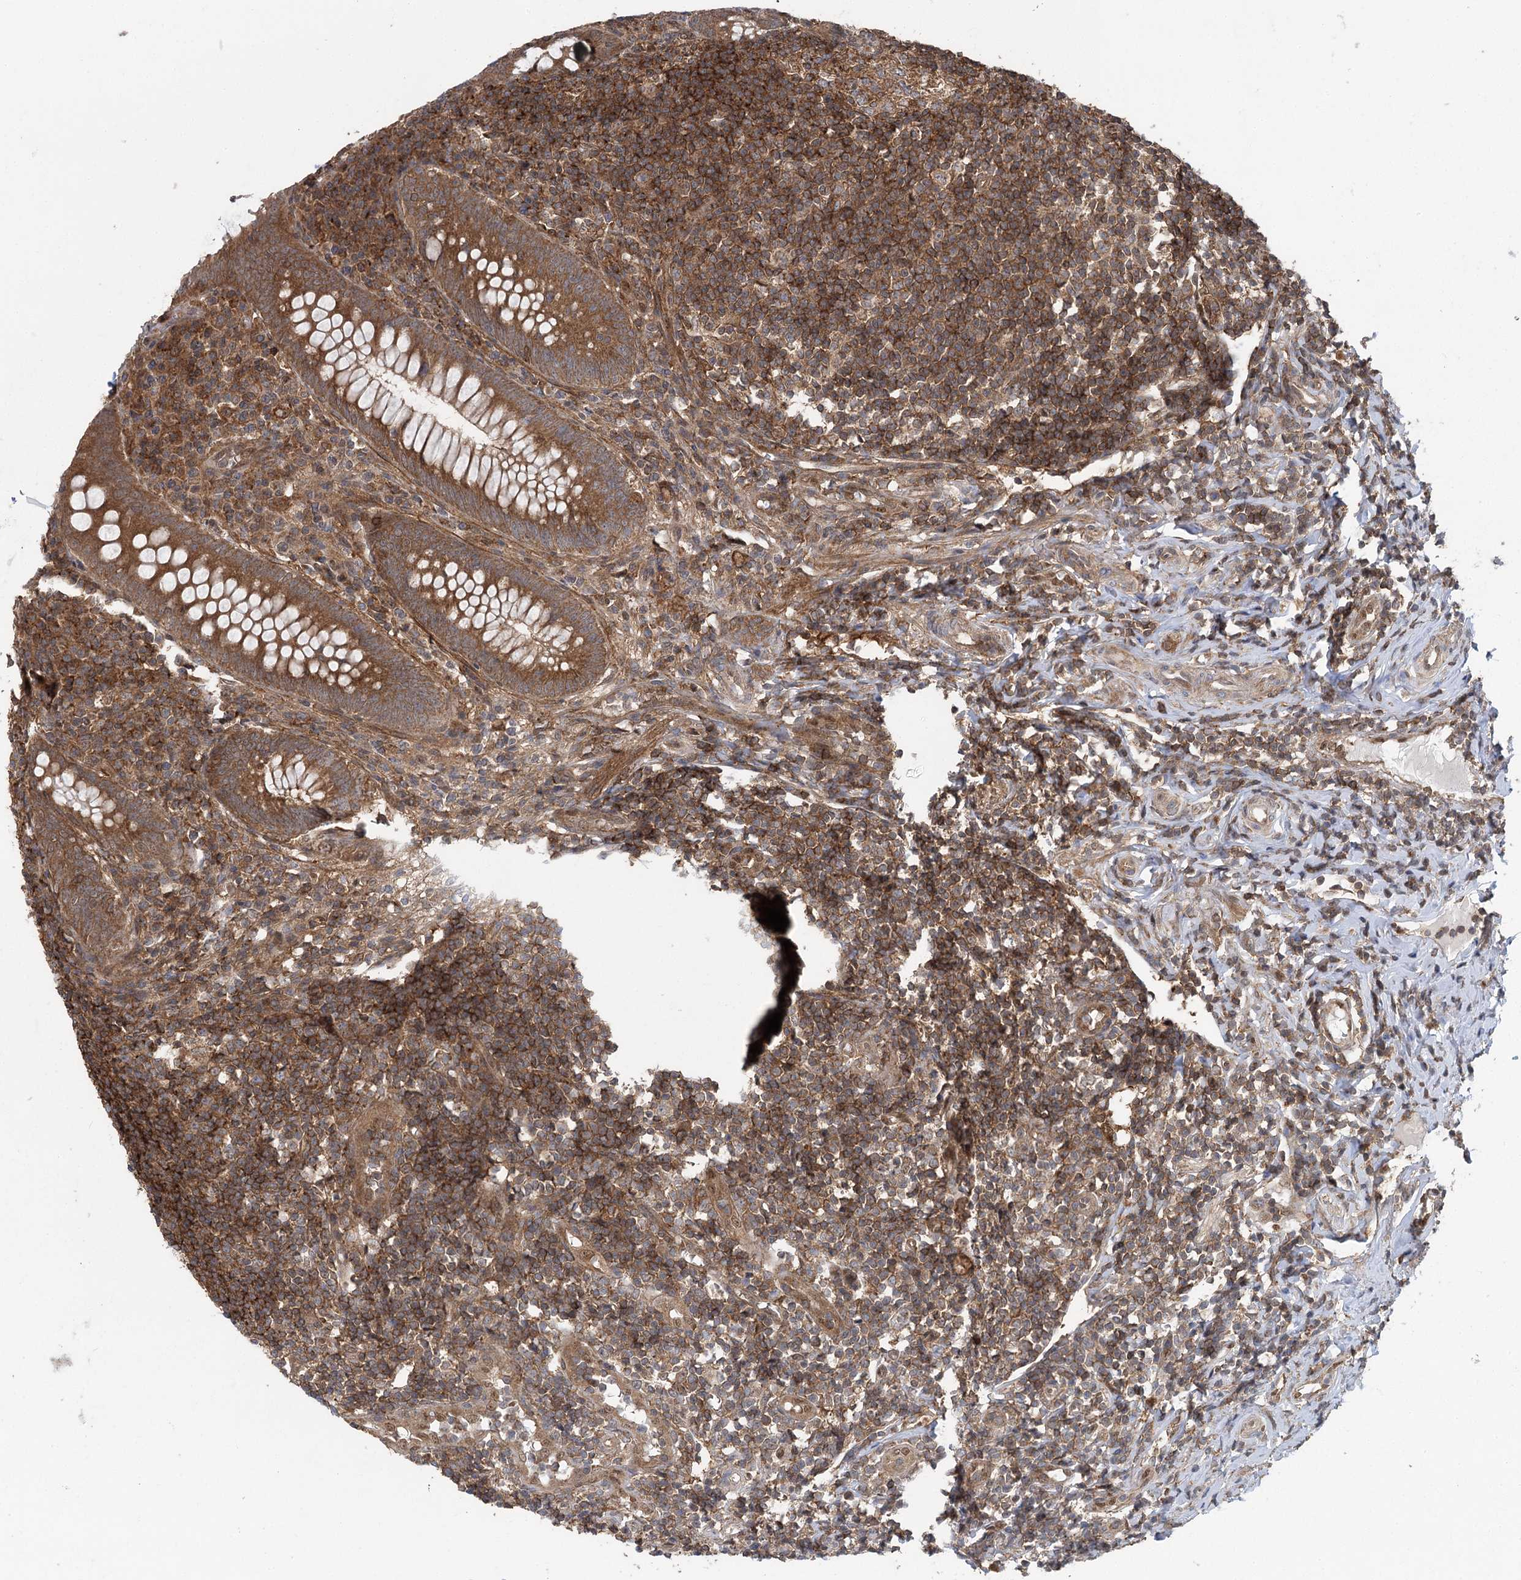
{"staining": {"intensity": "moderate", "quantity": ">75%", "location": "cytoplasmic/membranous"}, "tissue": "appendix", "cell_type": "Glandular cells", "image_type": "normal", "snomed": [{"axis": "morphology", "description": "Normal tissue, NOS"}, {"axis": "topography", "description": "Appendix"}], "caption": "Immunohistochemistry photomicrograph of unremarkable appendix: appendix stained using immunohistochemistry (IHC) displays medium levels of moderate protein expression localized specifically in the cytoplasmic/membranous of glandular cells, appearing as a cytoplasmic/membranous brown color.", "gene": "C12orf4", "patient": {"sex": "female", "age": 33}}